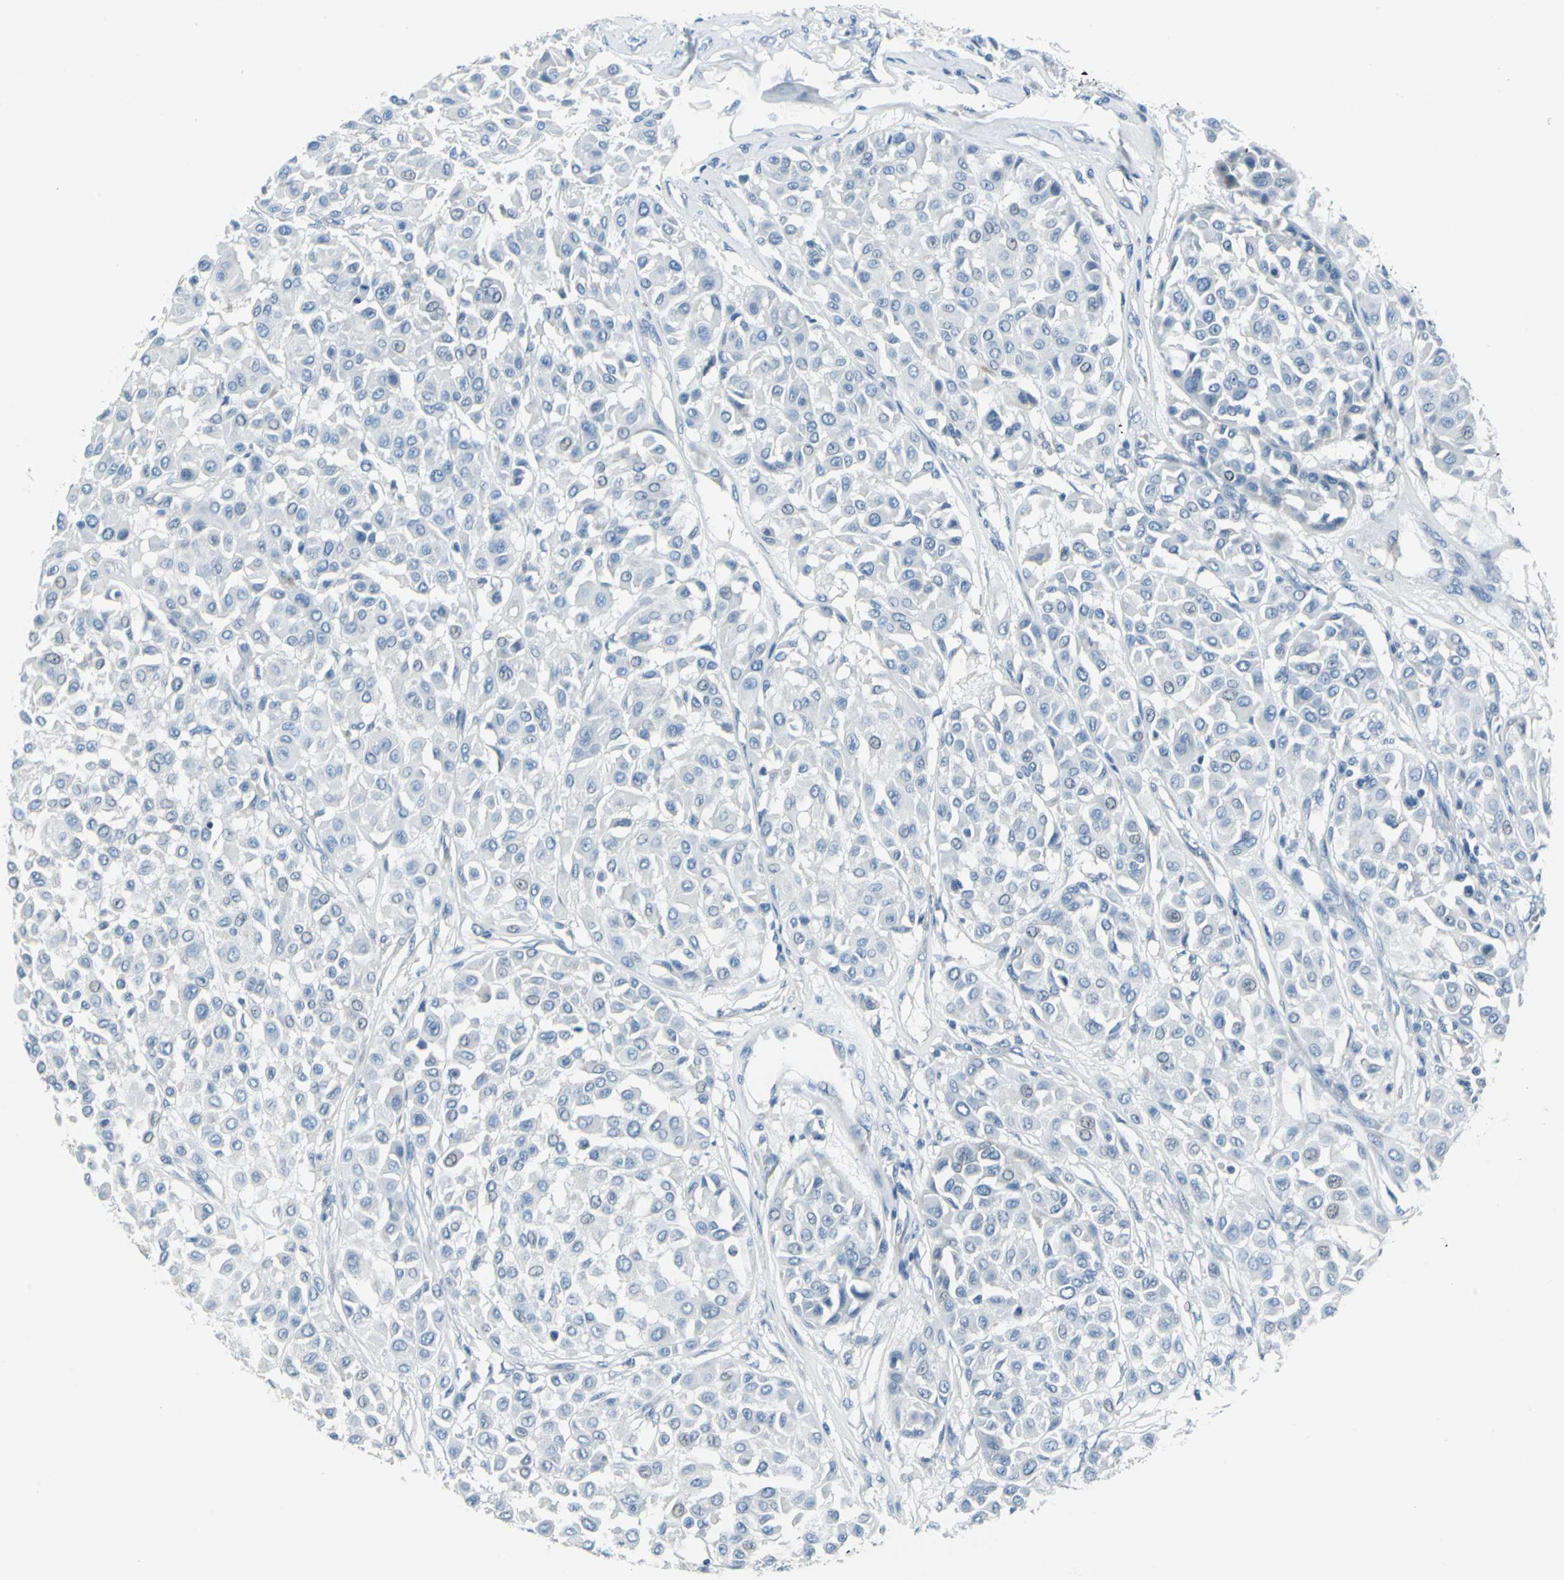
{"staining": {"intensity": "negative", "quantity": "none", "location": "none"}, "tissue": "melanoma", "cell_type": "Tumor cells", "image_type": "cancer", "snomed": [{"axis": "morphology", "description": "Malignant melanoma, Metastatic site"}, {"axis": "topography", "description": "Soft tissue"}], "caption": "Protein analysis of melanoma demonstrates no significant staining in tumor cells.", "gene": "DNAI2", "patient": {"sex": "male", "age": 41}}